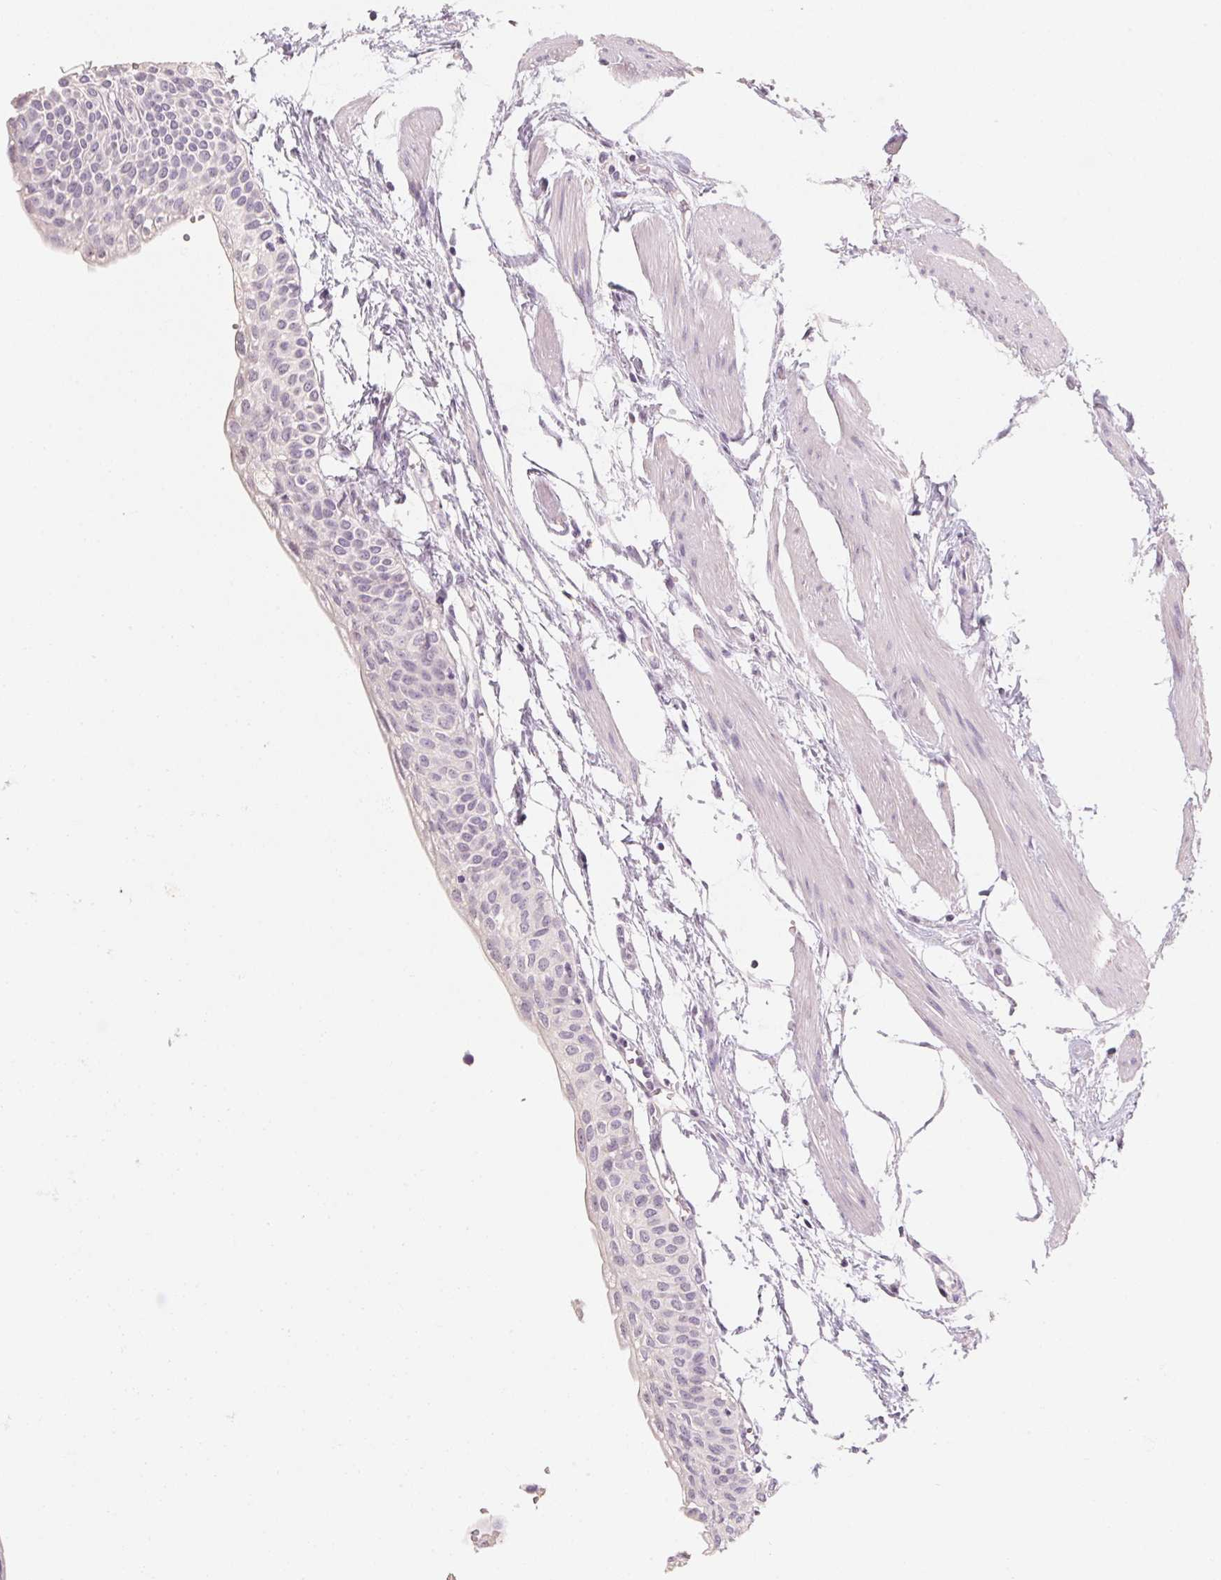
{"staining": {"intensity": "weak", "quantity": "<25%", "location": "nuclear"}, "tissue": "urinary bladder", "cell_type": "Urothelial cells", "image_type": "normal", "snomed": [{"axis": "morphology", "description": "Normal tissue, NOS"}, {"axis": "topography", "description": "Urinary bladder"}, {"axis": "topography", "description": "Peripheral nerve tissue"}], "caption": "DAB (3,3'-diaminobenzidine) immunohistochemical staining of normal human urinary bladder displays no significant expression in urothelial cells. (Brightfield microscopy of DAB immunohistochemistry at high magnification).", "gene": "CAPZA3", "patient": {"sex": "male", "age": 55}}